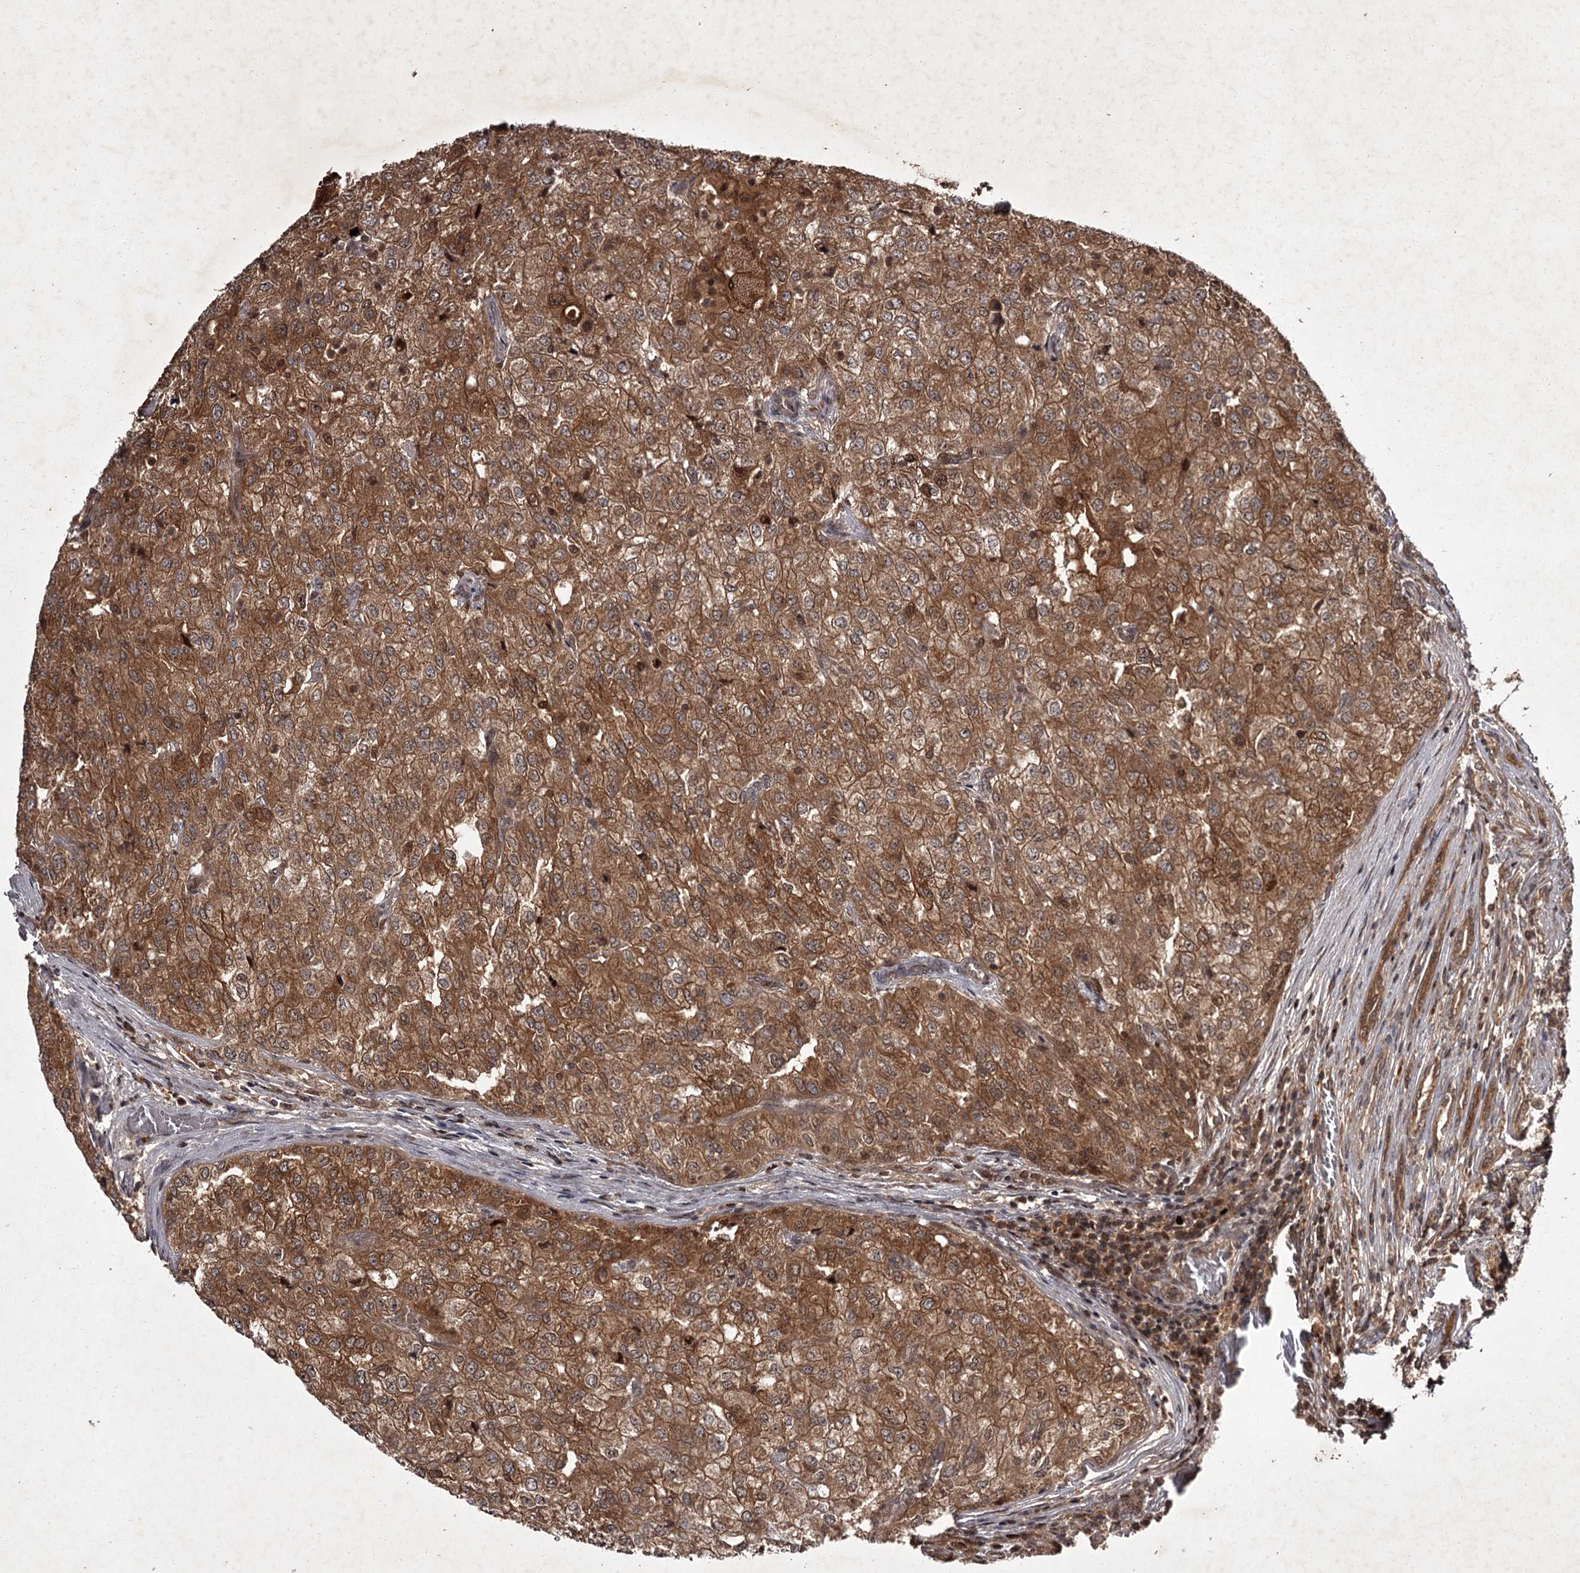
{"staining": {"intensity": "moderate", "quantity": ">75%", "location": "cytoplasmic/membranous"}, "tissue": "renal cancer", "cell_type": "Tumor cells", "image_type": "cancer", "snomed": [{"axis": "morphology", "description": "Adenocarcinoma, NOS"}, {"axis": "topography", "description": "Kidney"}], "caption": "A high-resolution histopathology image shows IHC staining of adenocarcinoma (renal), which exhibits moderate cytoplasmic/membranous expression in approximately >75% of tumor cells.", "gene": "TBC1D23", "patient": {"sex": "female", "age": 54}}